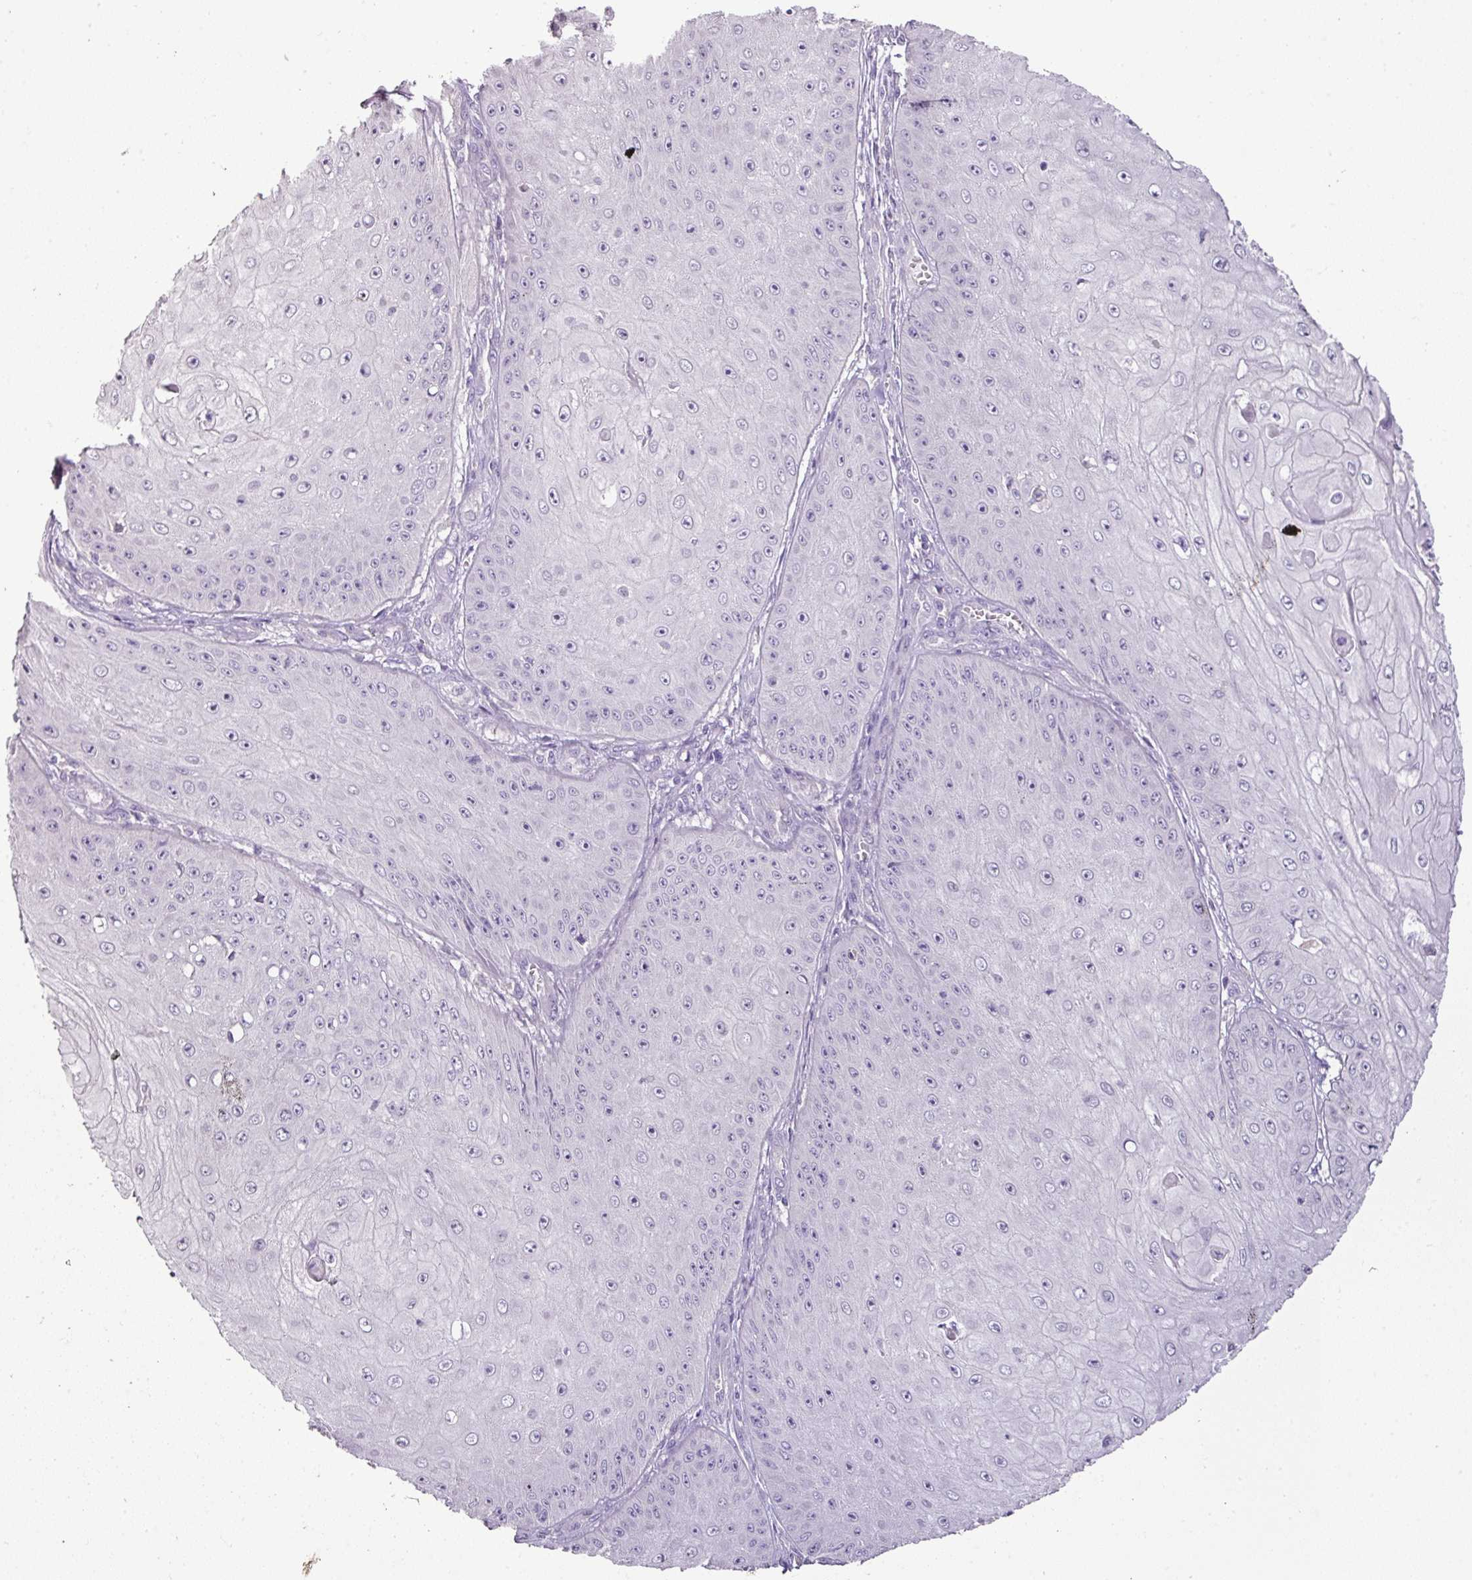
{"staining": {"intensity": "negative", "quantity": "none", "location": "none"}, "tissue": "skin cancer", "cell_type": "Tumor cells", "image_type": "cancer", "snomed": [{"axis": "morphology", "description": "Squamous cell carcinoma, NOS"}, {"axis": "topography", "description": "Skin"}], "caption": "High power microscopy photomicrograph of an immunohistochemistry (IHC) image of skin cancer (squamous cell carcinoma), revealing no significant positivity in tumor cells. (Stains: DAB (3,3'-diaminobenzidine) immunohistochemistry (IHC) with hematoxylin counter stain, Microscopy: brightfield microscopy at high magnification).", "gene": "BRINP2", "patient": {"sex": "male", "age": 70}}